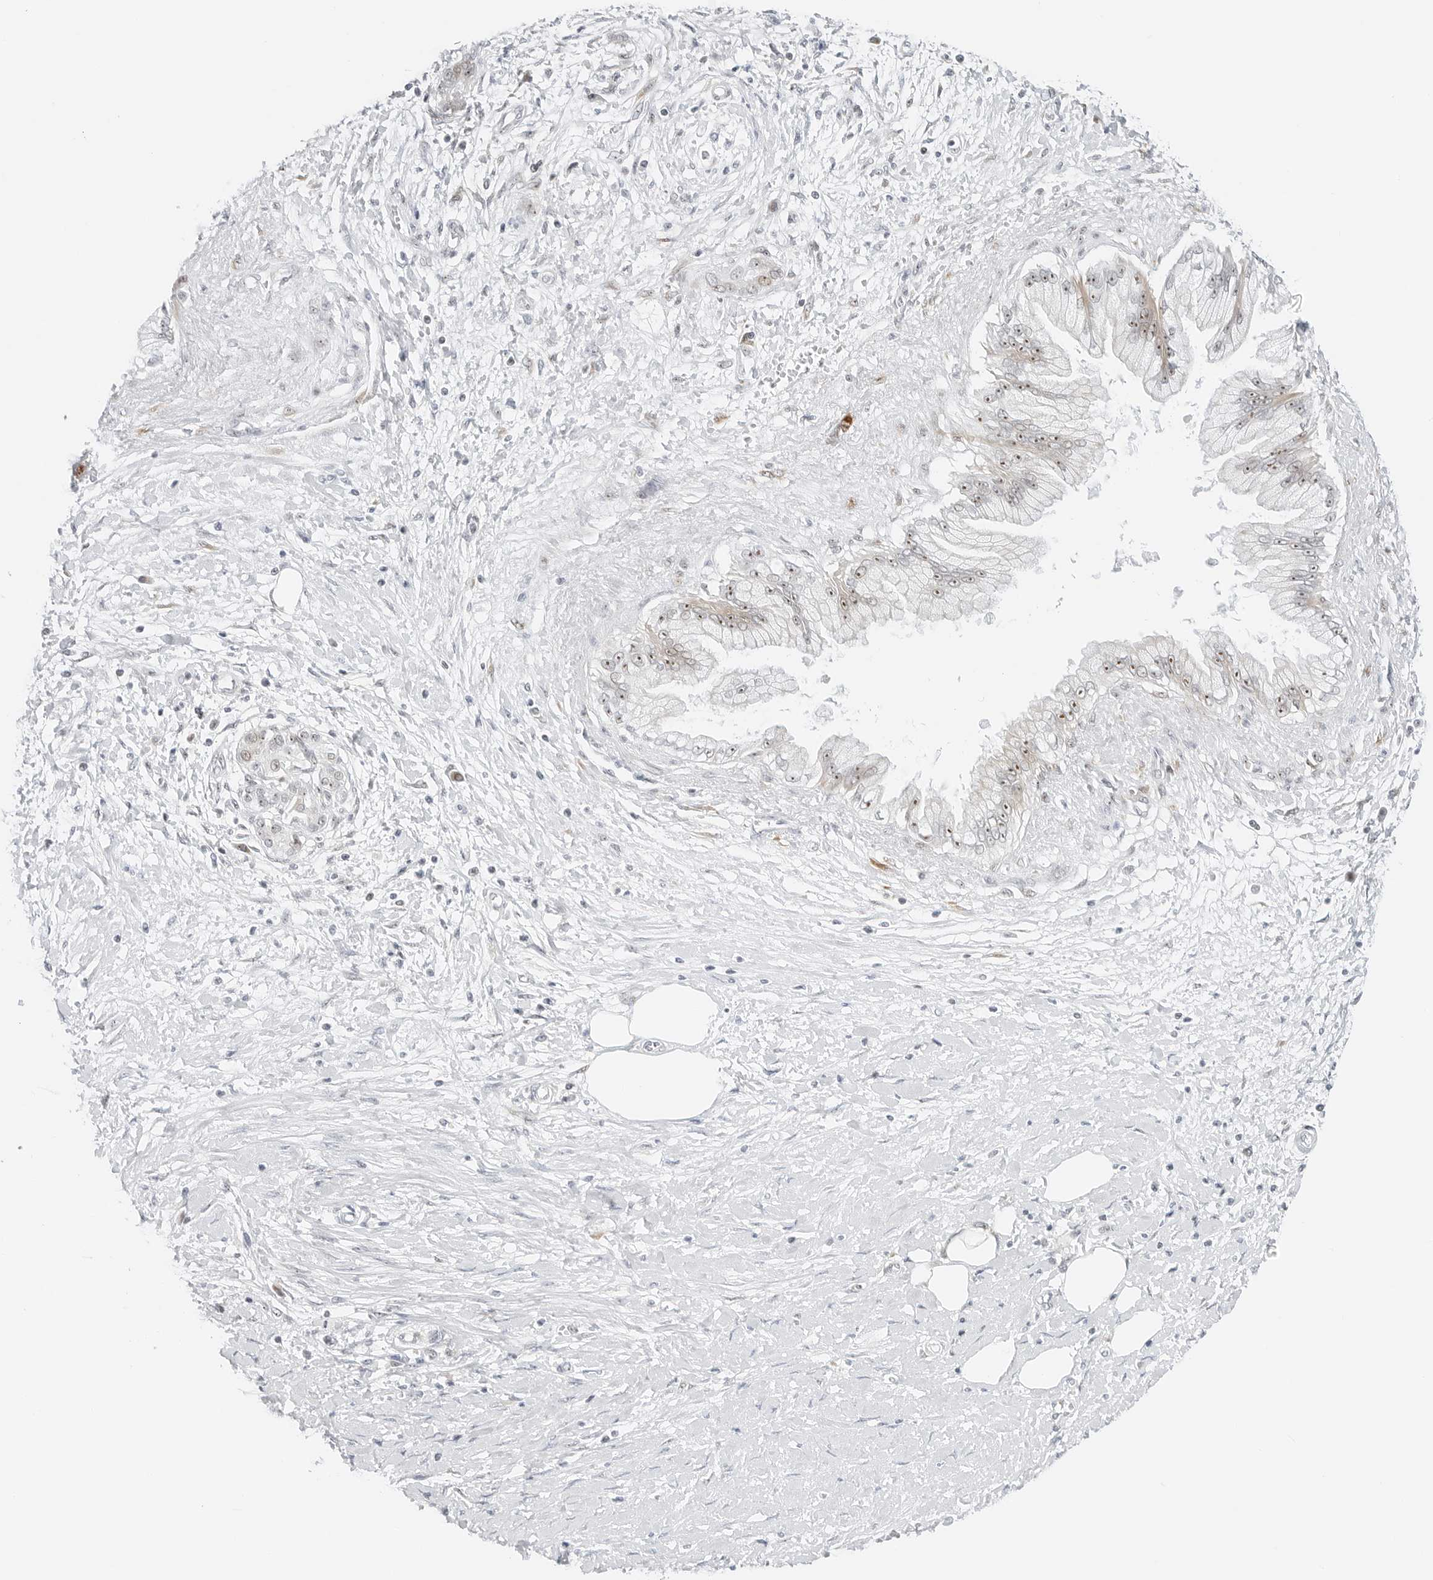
{"staining": {"intensity": "weak", "quantity": "25%-75%", "location": "nuclear"}, "tissue": "pancreatic cancer", "cell_type": "Tumor cells", "image_type": "cancer", "snomed": [{"axis": "morphology", "description": "Adenocarcinoma, NOS"}, {"axis": "topography", "description": "Pancreas"}], "caption": "This micrograph shows immunohistochemistry (IHC) staining of human pancreatic cancer, with low weak nuclear expression in approximately 25%-75% of tumor cells.", "gene": "RIMKLA", "patient": {"sex": "male", "age": 58}}